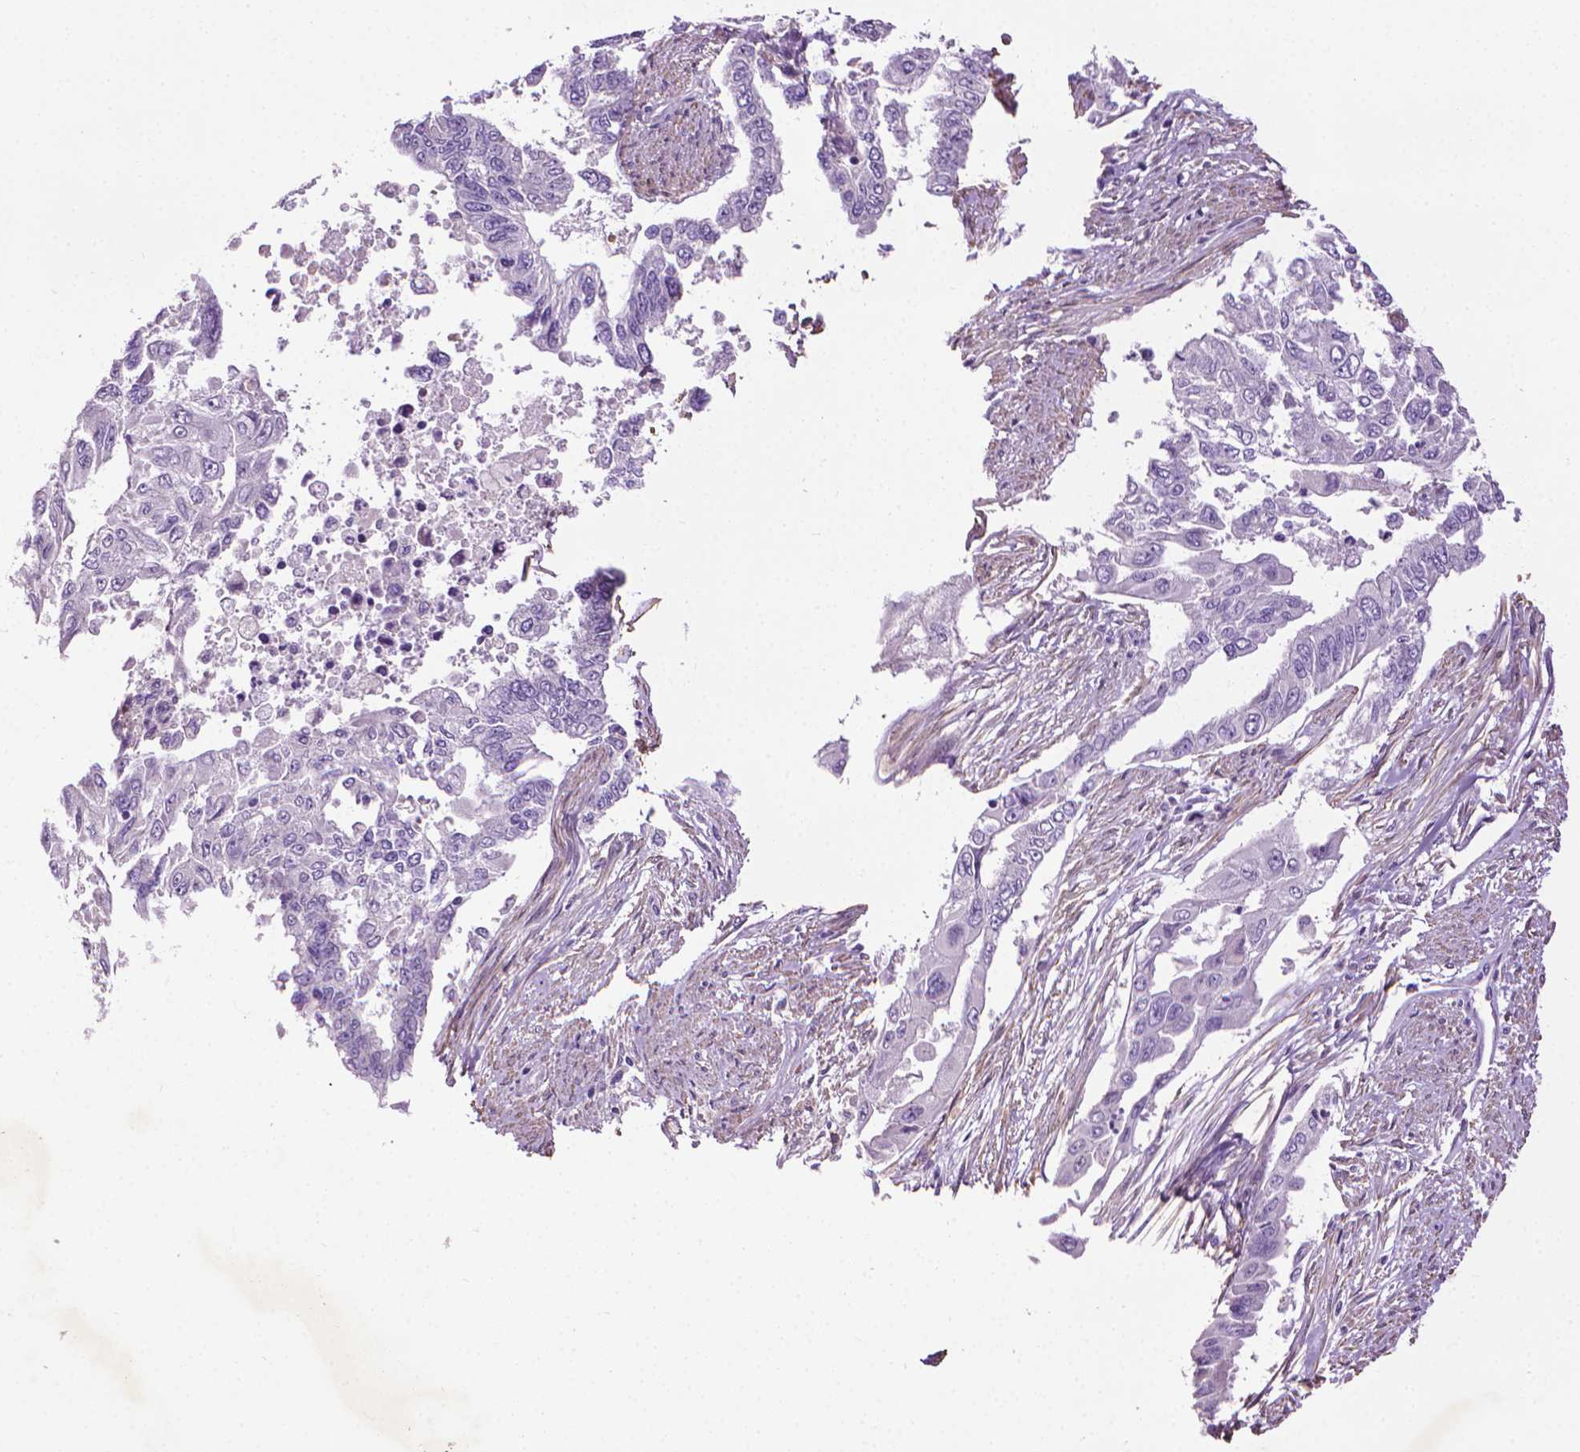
{"staining": {"intensity": "negative", "quantity": "none", "location": "none"}, "tissue": "endometrial cancer", "cell_type": "Tumor cells", "image_type": "cancer", "snomed": [{"axis": "morphology", "description": "Adenocarcinoma, NOS"}, {"axis": "topography", "description": "Uterus"}], "caption": "IHC histopathology image of neoplastic tissue: human endometrial cancer stained with DAB exhibits no significant protein expression in tumor cells.", "gene": "AQP10", "patient": {"sex": "female", "age": 59}}